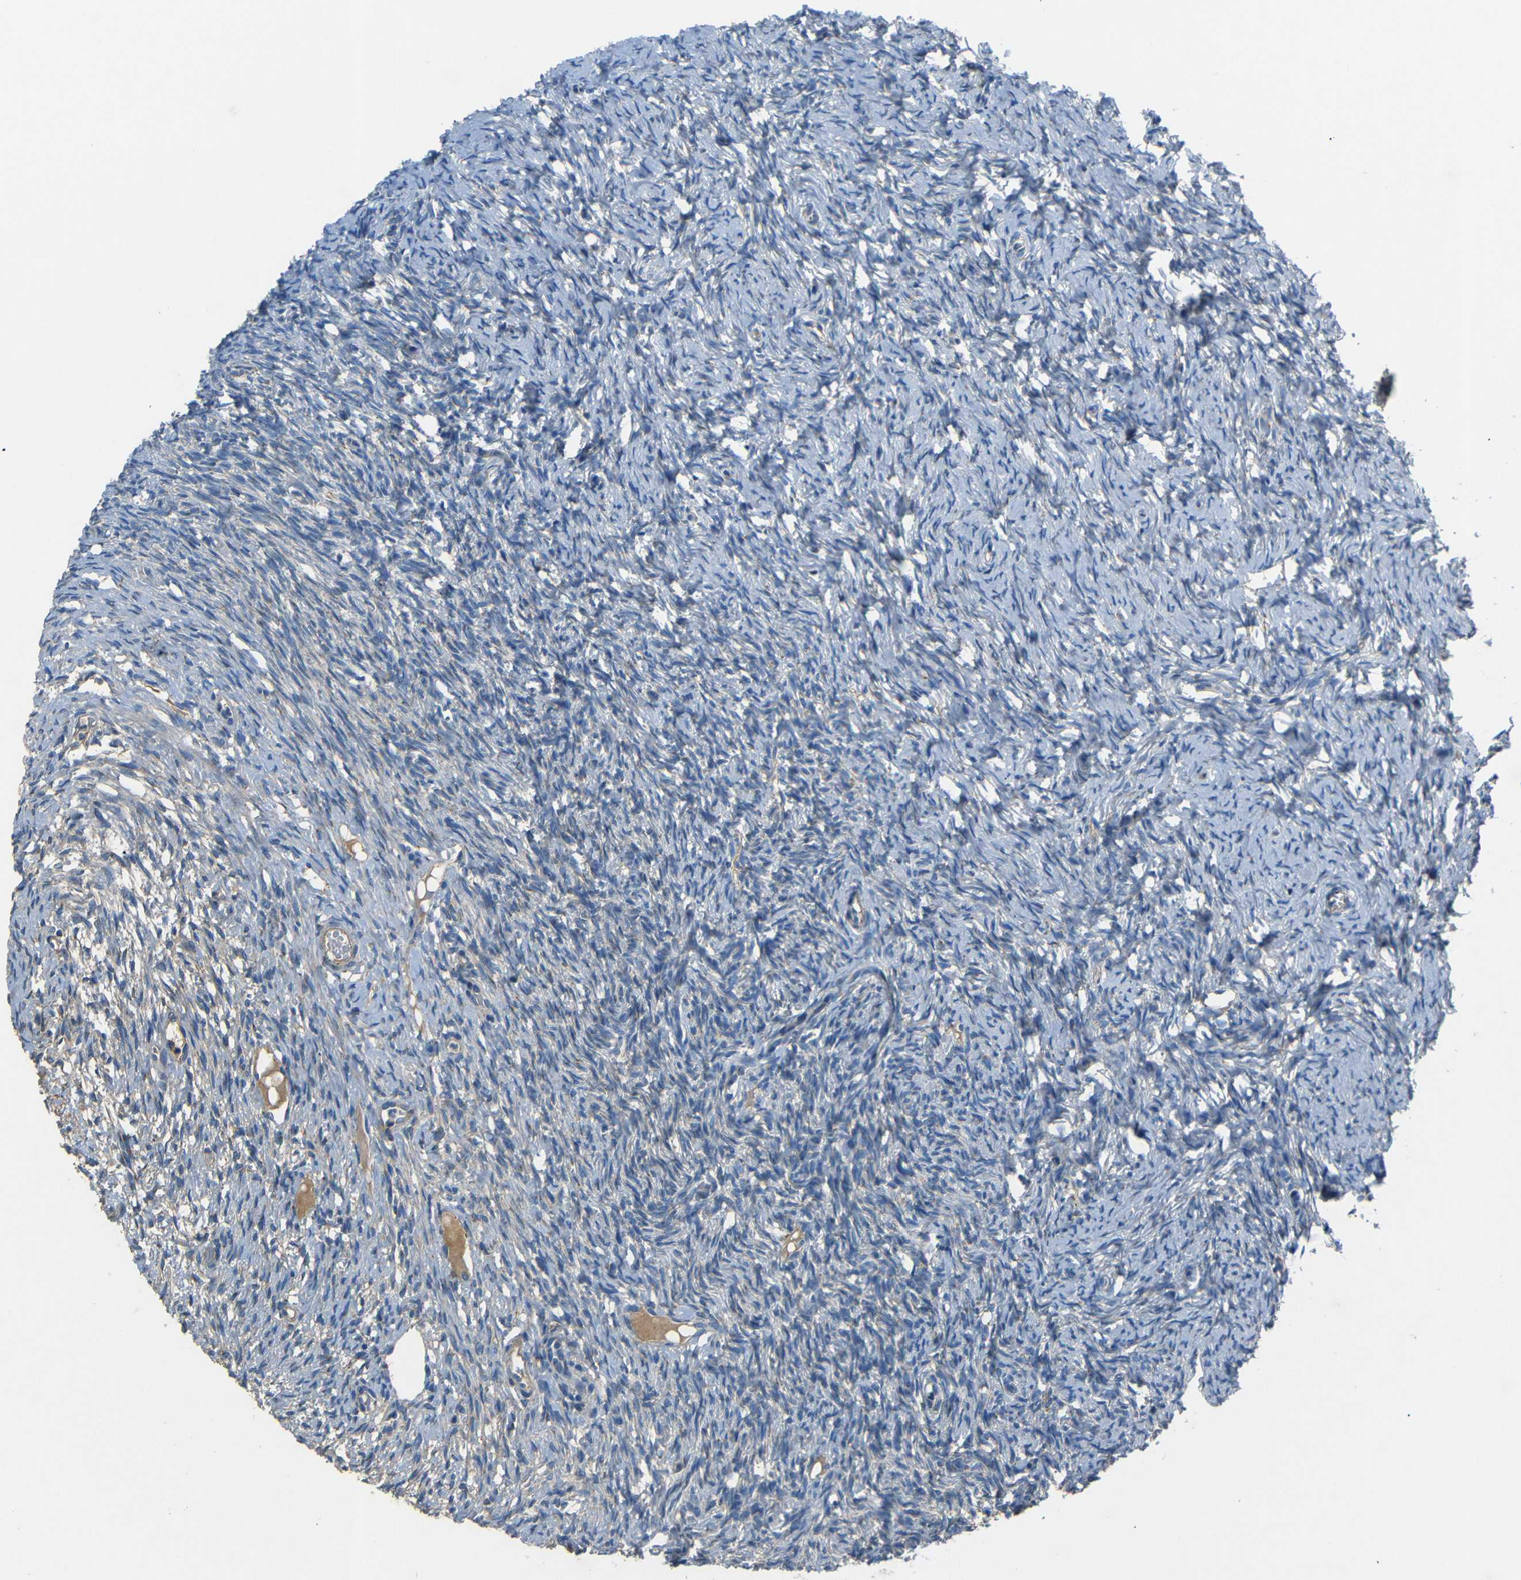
{"staining": {"intensity": "moderate", "quantity": ">75%", "location": "cytoplasmic/membranous"}, "tissue": "ovary", "cell_type": "Follicle cells", "image_type": "normal", "snomed": [{"axis": "morphology", "description": "Normal tissue, NOS"}, {"axis": "topography", "description": "Ovary"}], "caption": "A brown stain highlights moderate cytoplasmic/membranous expression of a protein in follicle cells of benign human ovary. (IHC, brightfield microscopy, high magnification).", "gene": "NETO2", "patient": {"sex": "female", "age": 33}}